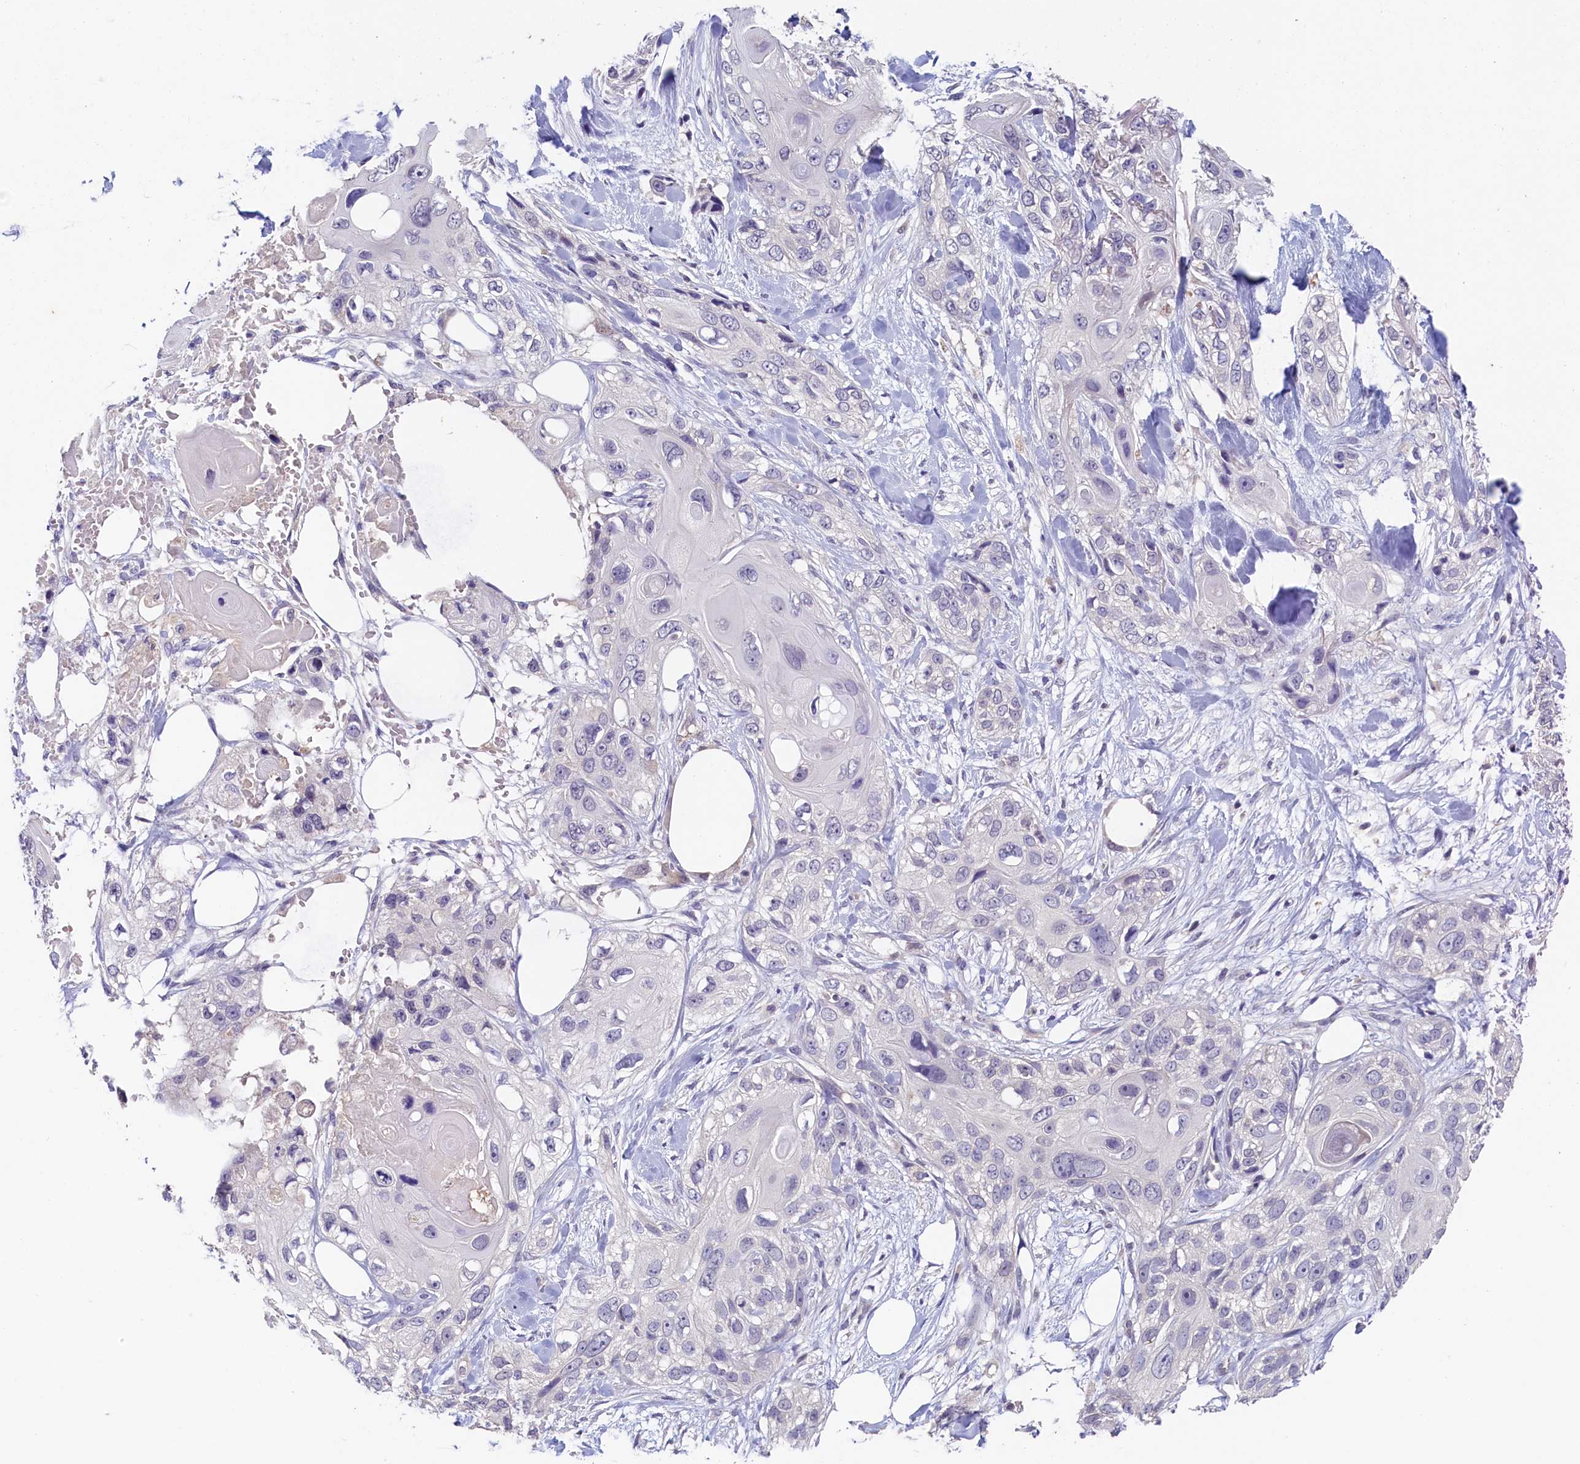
{"staining": {"intensity": "negative", "quantity": "none", "location": "none"}, "tissue": "skin cancer", "cell_type": "Tumor cells", "image_type": "cancer", "snomed": [{"axis": "morphology", "description": "Normal tissue, NOS"}, {"axis": "morphology", "description": "Squamous cell carcinoma, NOS"}, {"axis": "topography", "description": "Skin"}], "caption": "IHC image of skin squamous cell carcinoma stained for a protein (brown), which exhibits no staining in tumor cells.", "gene": "NUBP2", "patient": {"sex": "male", "age": 72}}